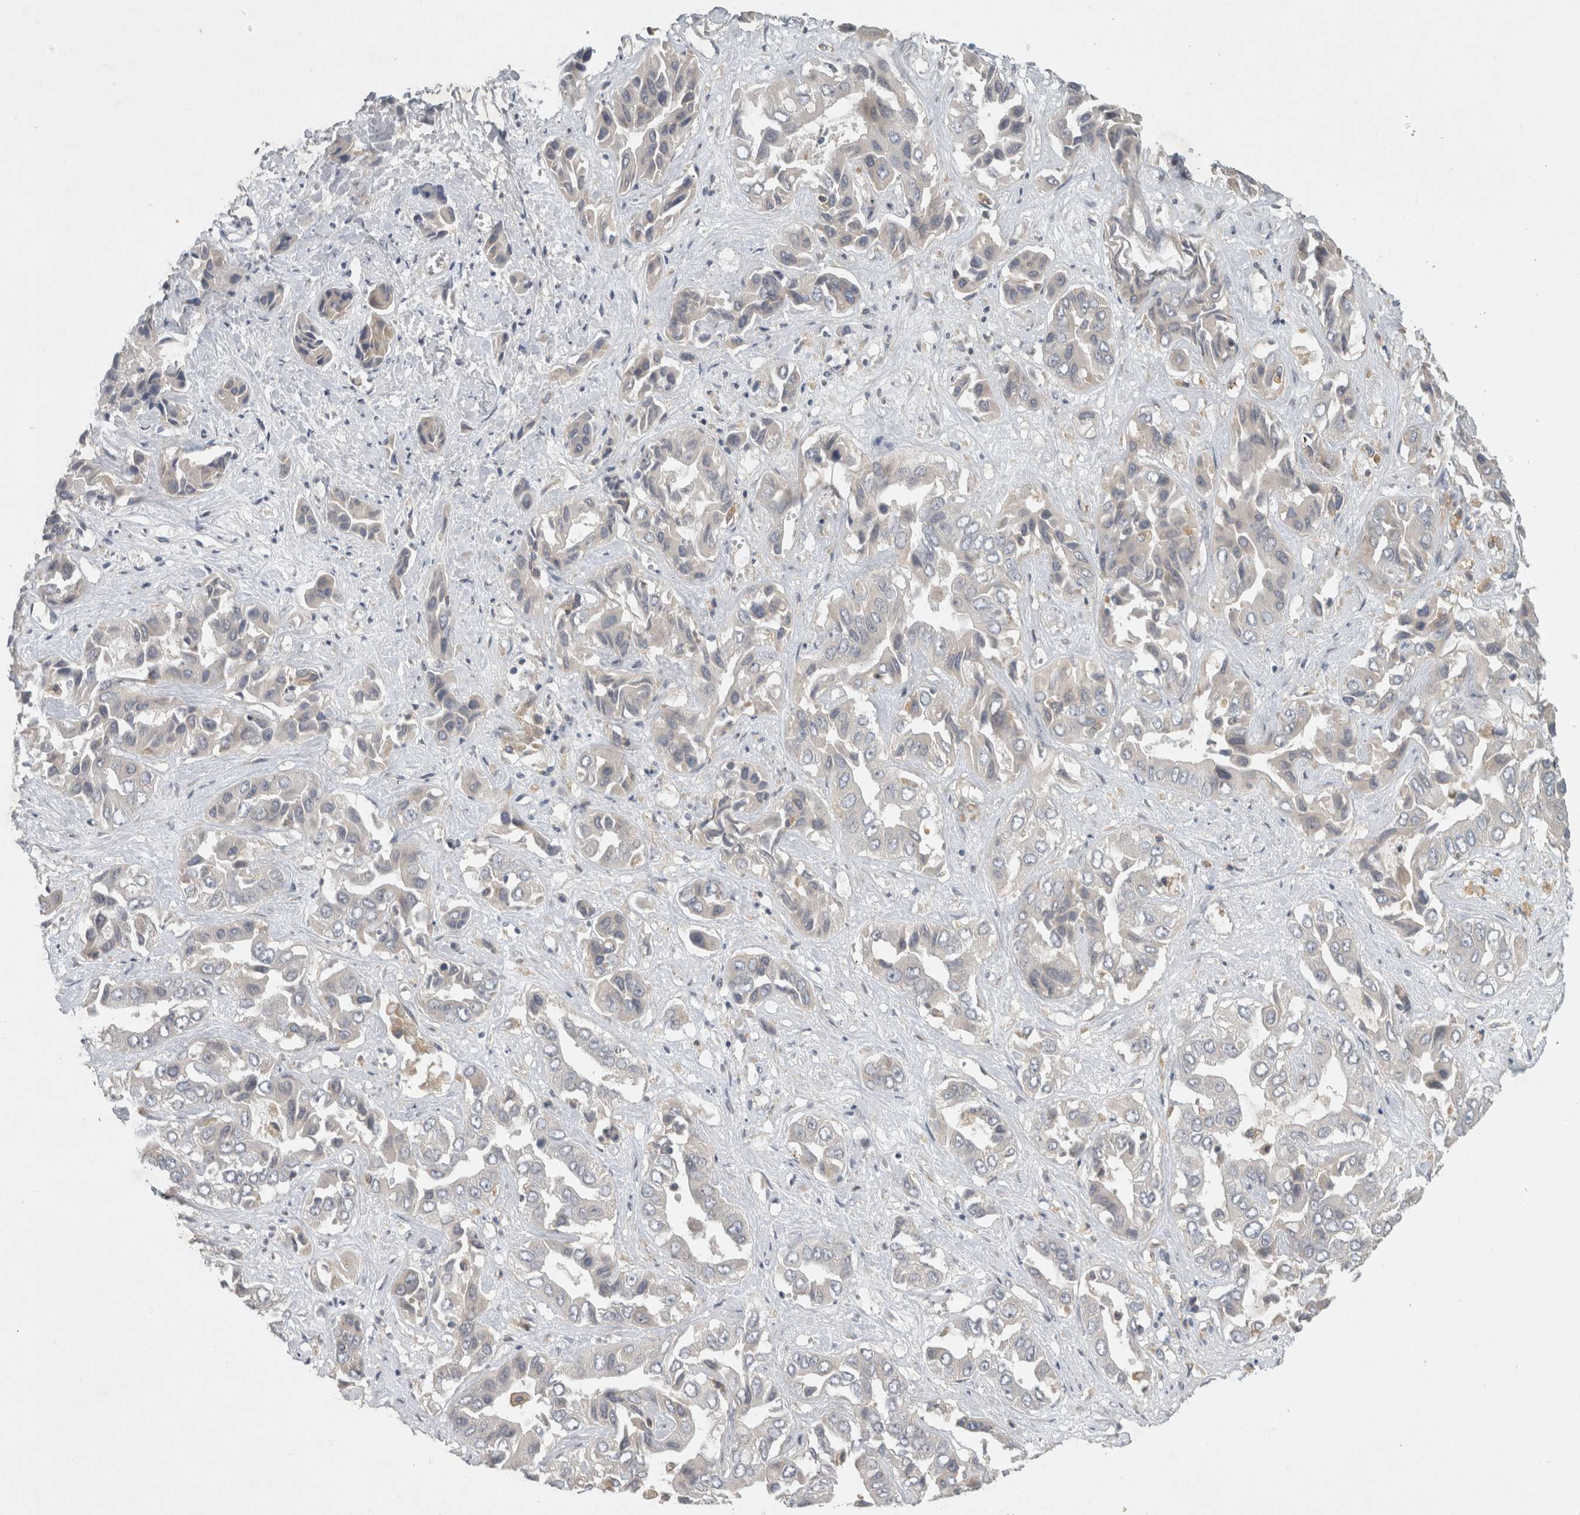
{"staining": {"intensity": "negative", "quantity": "none", "location": "none"}, "tissue": "liver cancer", "cell_type": "Tumor cells", "image_type": "cancer", "snomed": [{"axis": "morphology", "description": "Cholangiocarcinoma"}, {"axis": "topography", "description": "Liver"}], "caption": "High magnification brightfield microscopy of liver cholangiocarcinoma stained with DAB (brown) and counterstained with hematoxylin (blue): tumor cells show no significant expression. The staining was performed using DAB (3,3'-diaminobenzidine) to visualize the protein expression in brown, while the nuclei were stained in blue with hematoxylin (Magnification: 20x).", "gene": "AASDHPPT", "patient": {"sex": "female", "age": 52}}